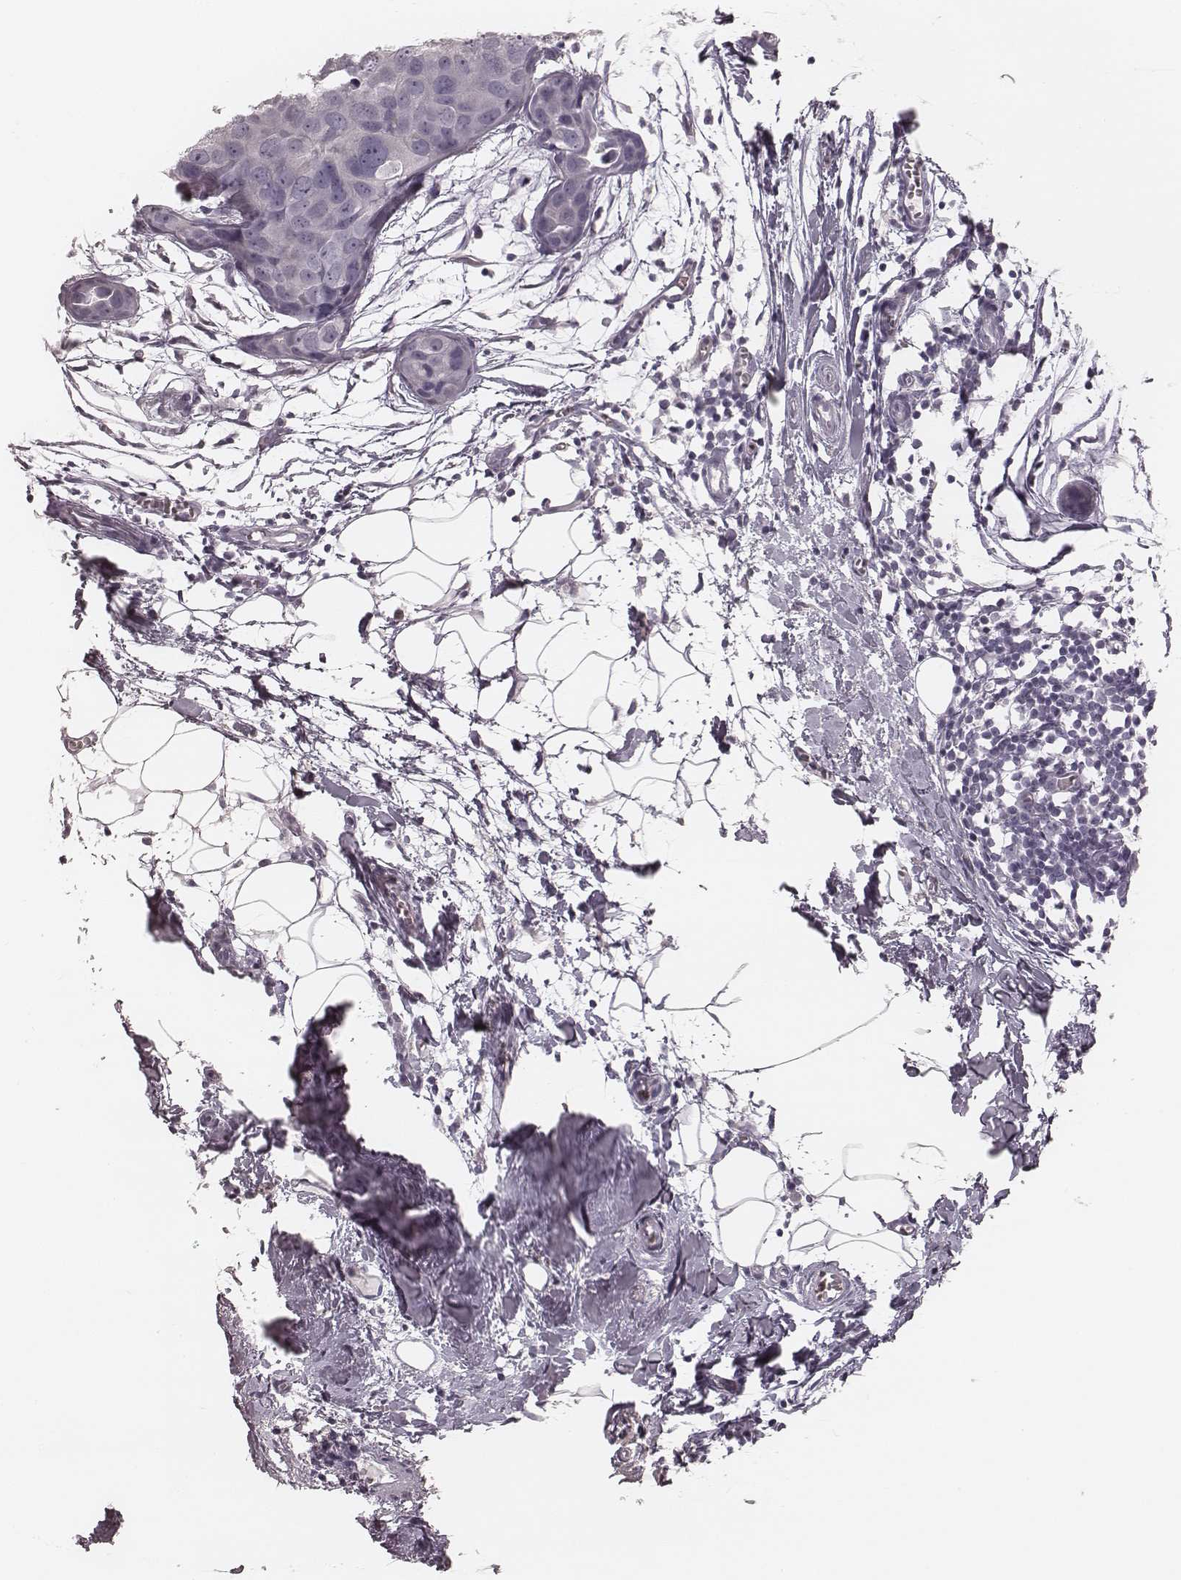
{"staining": {"intensity": "negative", "quantity": "none", "location": "none"}, "tissue": "breast cancer", "cell_type": "Tumor cells", "image_type": "cancer", "snomed": [{"axis": "morphology", "description": "Duct carcinoma"}, {"axis": "topography", "description": "Breast"}], "caption": "Immunohistochemistry histopathology image of human invasive ductal carcinoma (breast) stained for a protein (brown), which reveals no expression in tumor cells.", "gene": "SPA17", "patient": {"sex": "female", "age": 38}}